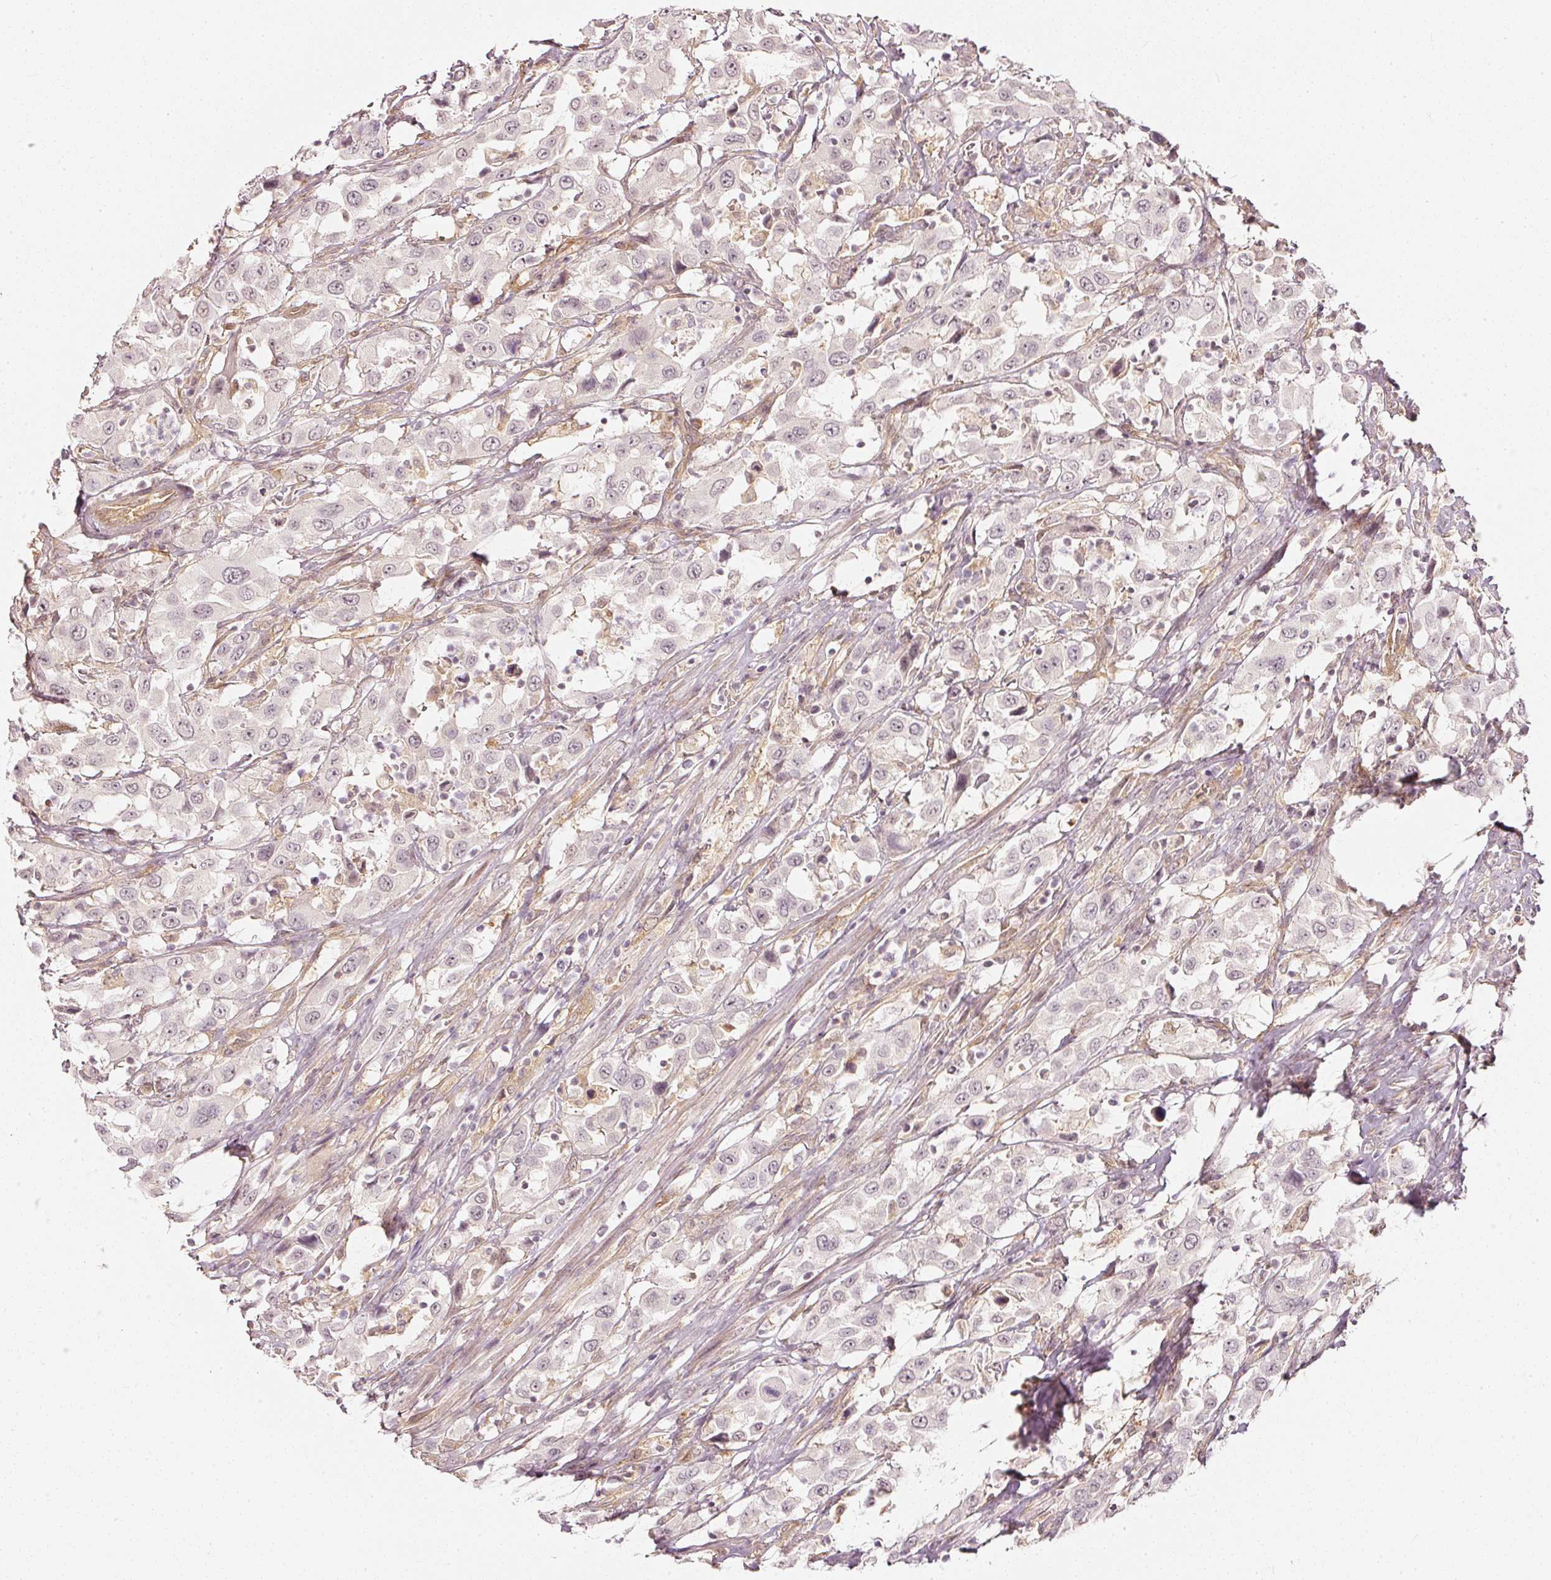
{"staining": {"intensity": "negative", "quantity": "none", "location": "none"}, "tissue": "urothelial cancer", "cell_type": "Tumor cells", "image_type": "cancer", "snomed": [{"axis": "morphology", "description": "Urothelial carcinoma, High grade"}, {"axis": "topography", "description": "Urinary bladder"}], "caption": "Urothelial cancer was stained to show a protein in brown. There is no significant staining in tumor cells. Nuclei are stained in blue.", "gene": "DRD2", "patient": {"sex": "male", "age": 61}}